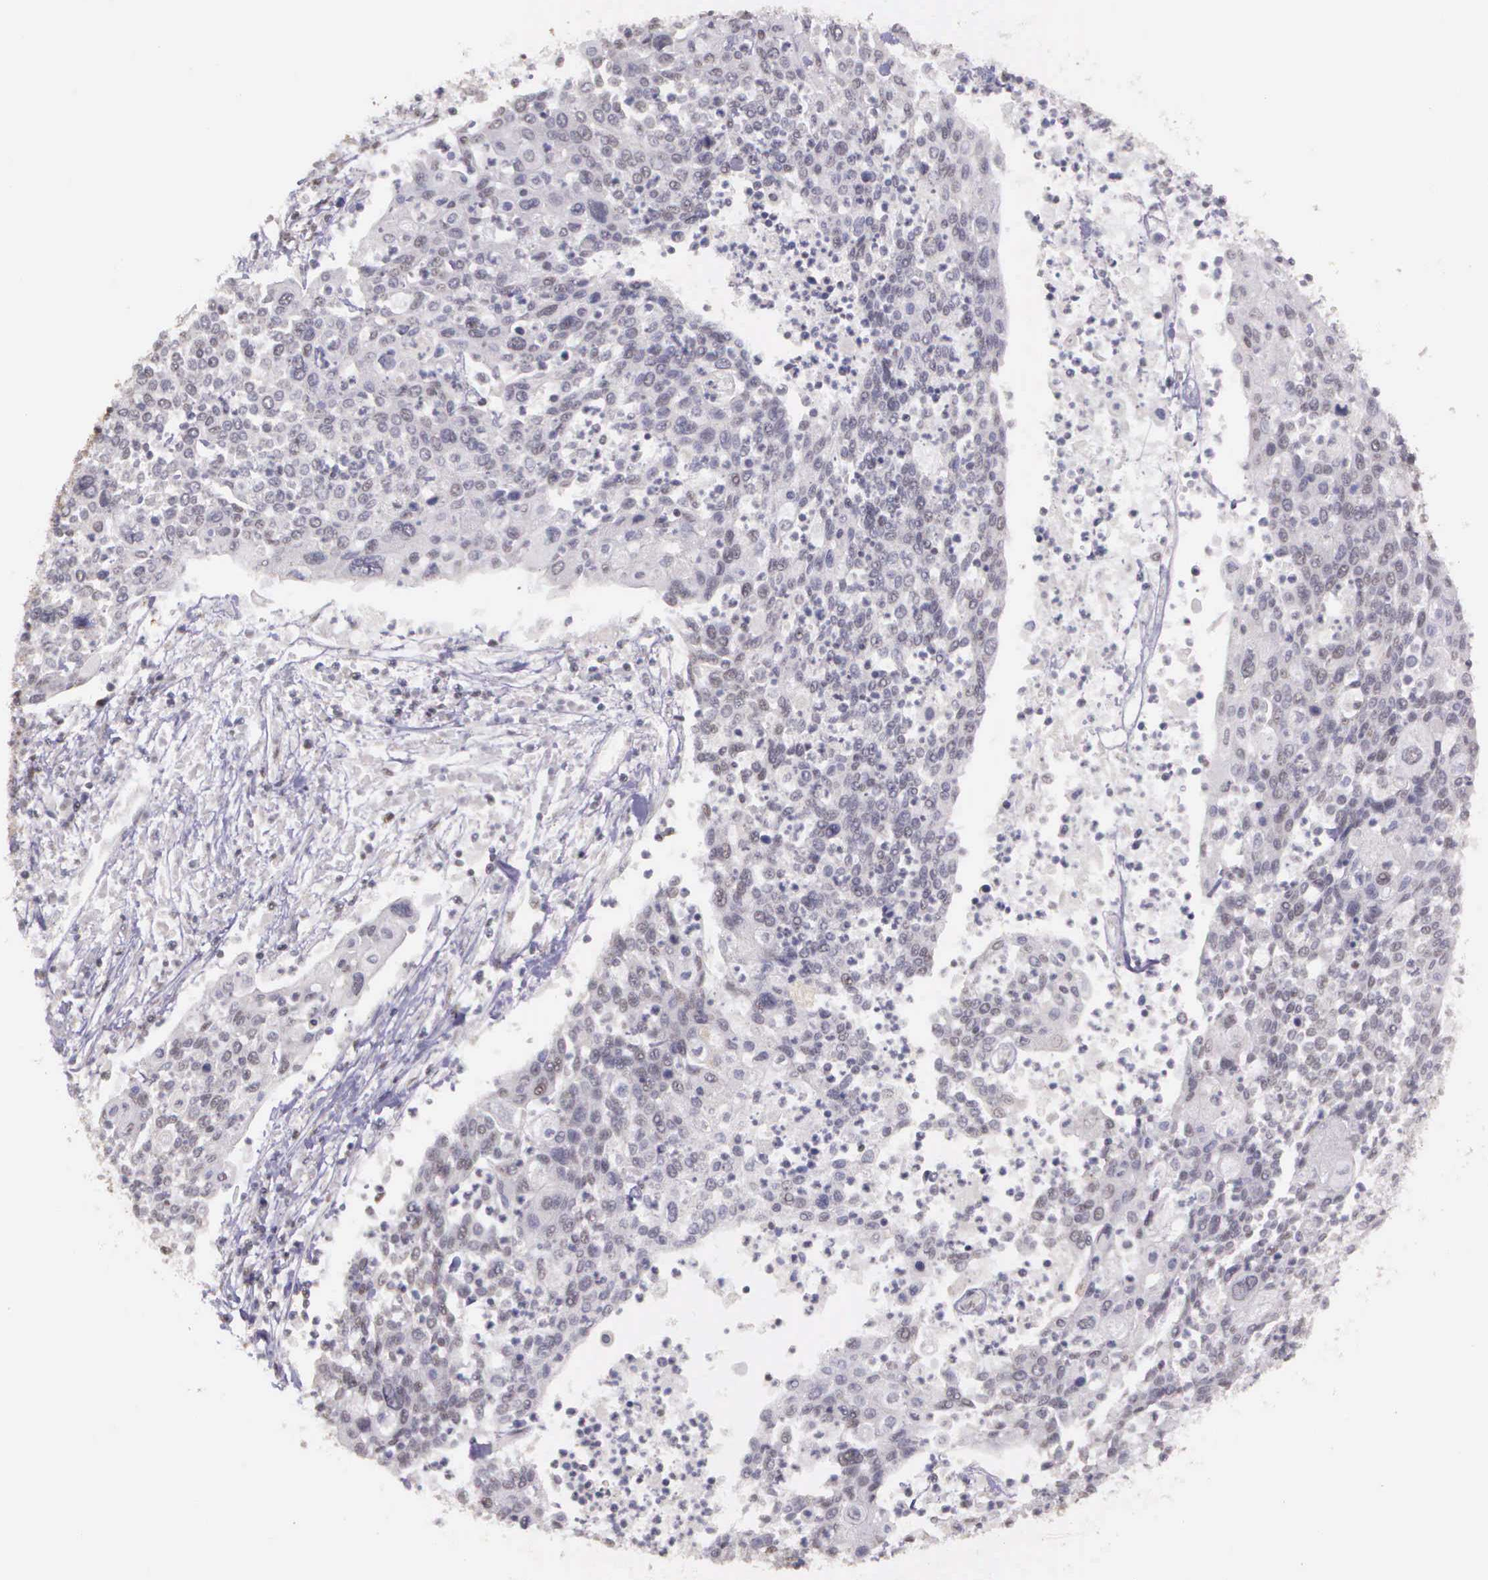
{"staining": {"intensity": "negative", "quantity": "none", "location": "none"}, "tissue": "cervical cancer", "cell_type": "Tumor cells", "image_type": "cancer", "snomed": [{"axis": "morphology", "description": "Squamous cell carcinoma, NOS"}, {"axis": "topography", "description": "Cervix"}], "caption": "This micrograph is of cervical squamous cell carcinoma stained with immunohistochemistry to label a protein in brown with the nuclei are counter-stained blue. There is no expression in tumor cells. (Stains: DAB immunohistochemistry (IHC) with hematoxylin counter stain, Microscopy: brightfield microscopy at high magnification).", "gene": "ARMCX5", "patient": {"sex": "female", "age": 40}}